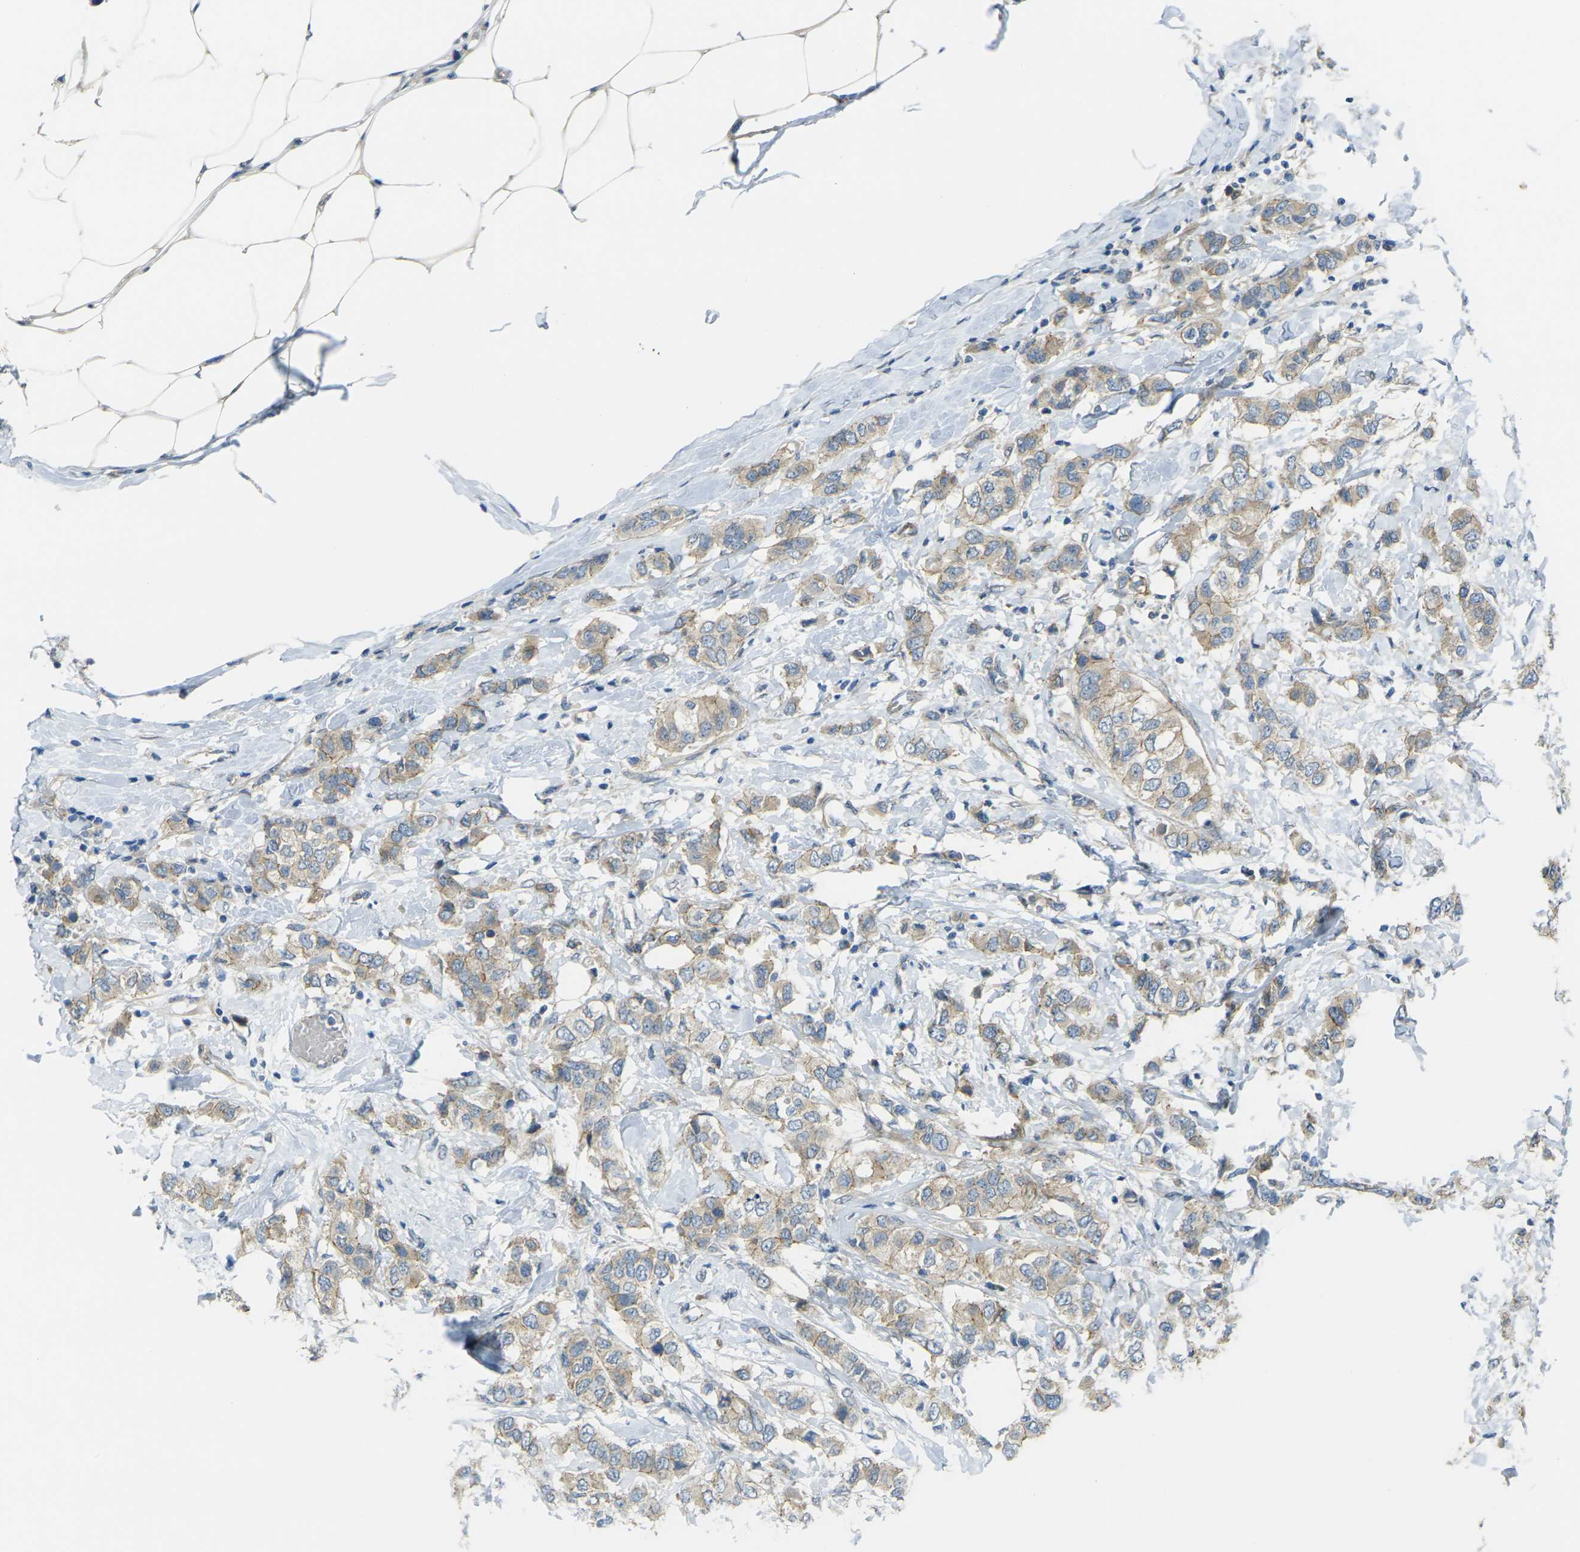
{"staining": {"intensity": "weak", "quantity": ">75%", "location": "cytoplasmic/membranous"}, "tissue": "breast cancer", "cell_type": "Tumor cells", "image_type": "cancer", "snomed": [{"axis": "morphology", "description": "Duct carcinoma"}, {"axis": "topography", "description": "Breast"}], "caption": "There is low levels of weak cytoplasmic/membranous expression in tumor cells of breast cancer (infiltrating ductal carcinoma), as demonstrated by immunohistochemical staining (brown color).", "gene": "RHBDD1", "patient": {"sex": "female", "age": 50}}